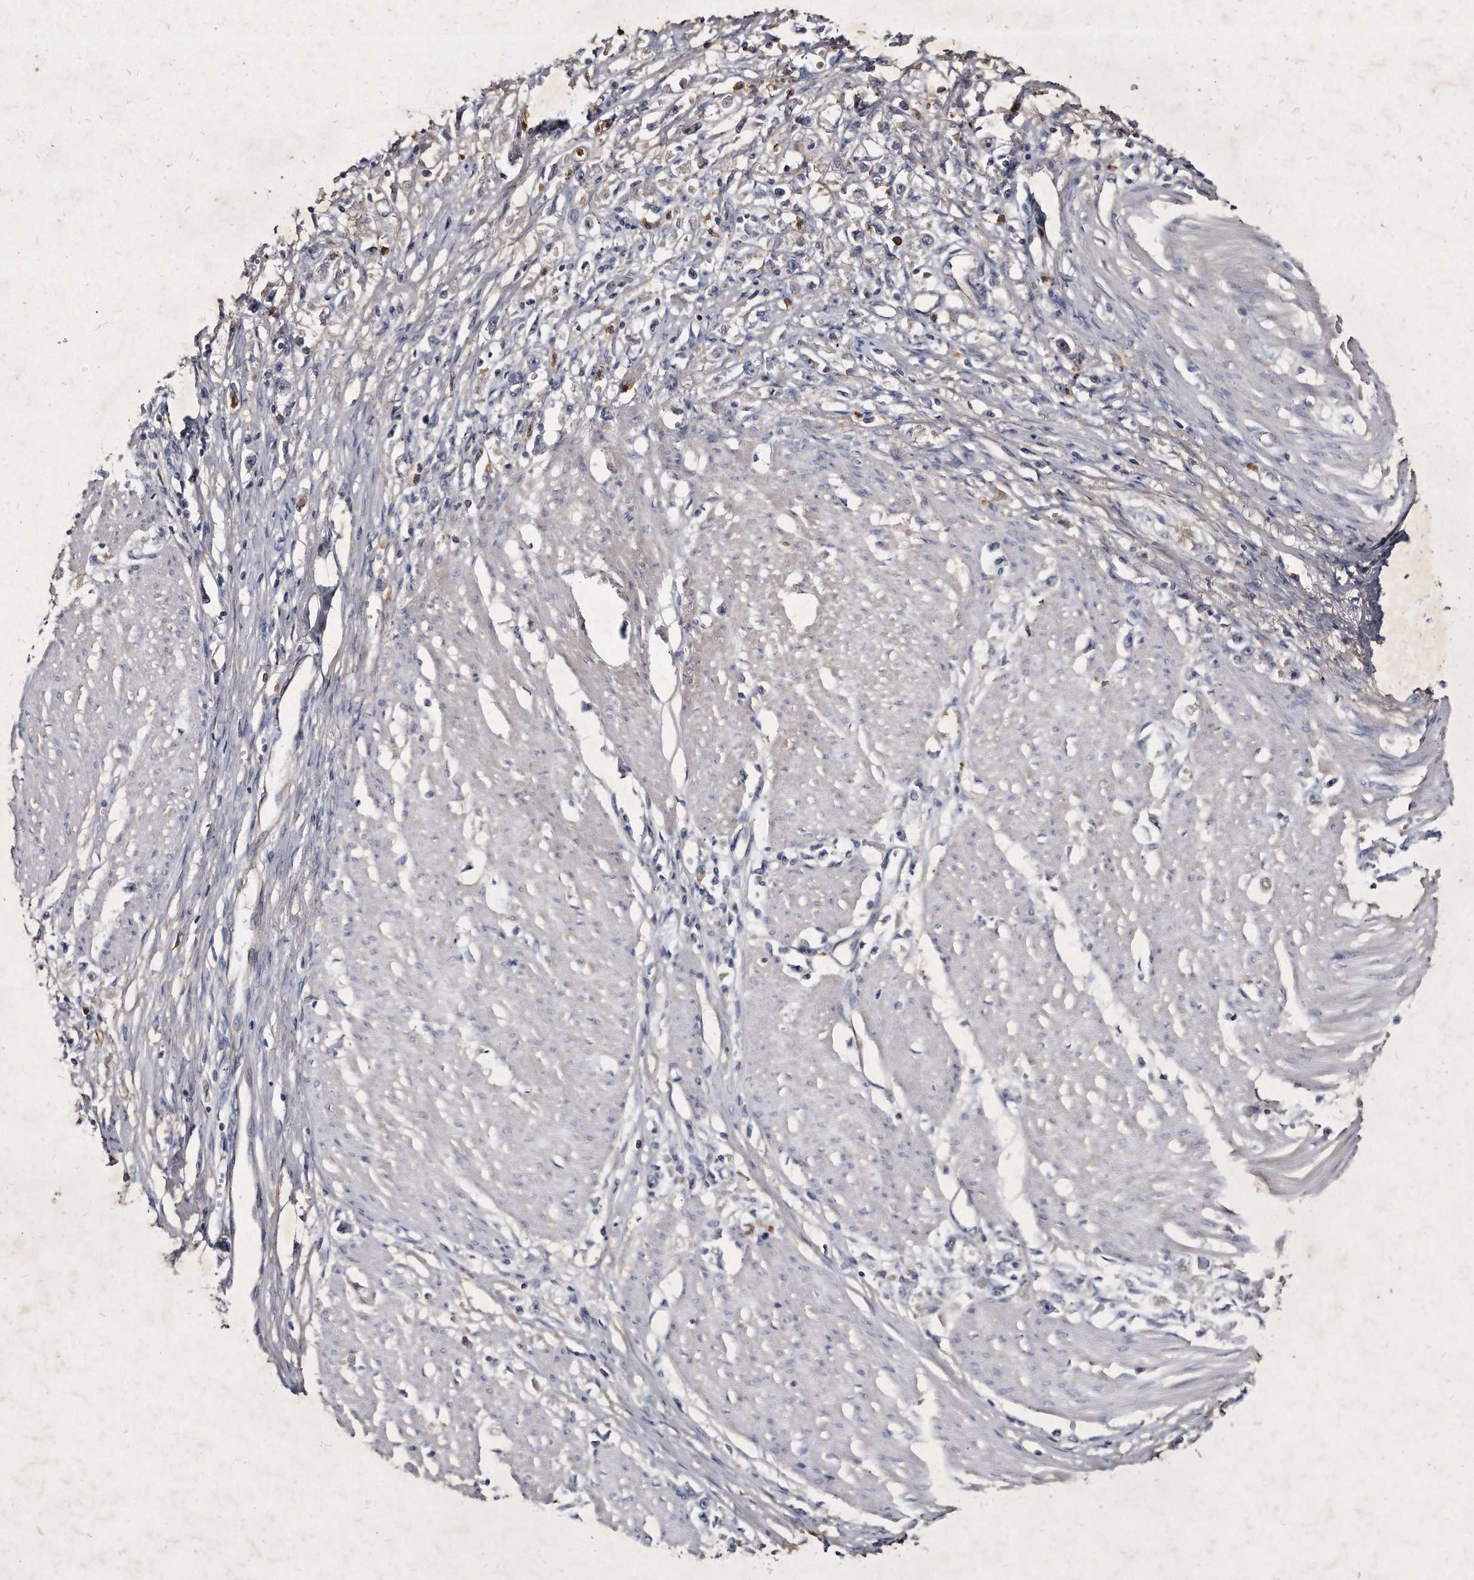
{"staining": {"intensity": "negative", "quantity": "none", "location": "none"}, "tissue": "stomach cancer", "cell_type": "Tumor cells", "image_type": "cancer", "snomed": [{"axis": "morphology", "description": "Adenocarcinoma, NOS"}, {"axis": "topography", "description": "Stomach"}], "caption": "Stomach cancer stained for a protein using immunohistochemistry displays no positivity tumor cells.", "gene": "KLHDC3", "patient": {"sex": "female", "age": 59}}